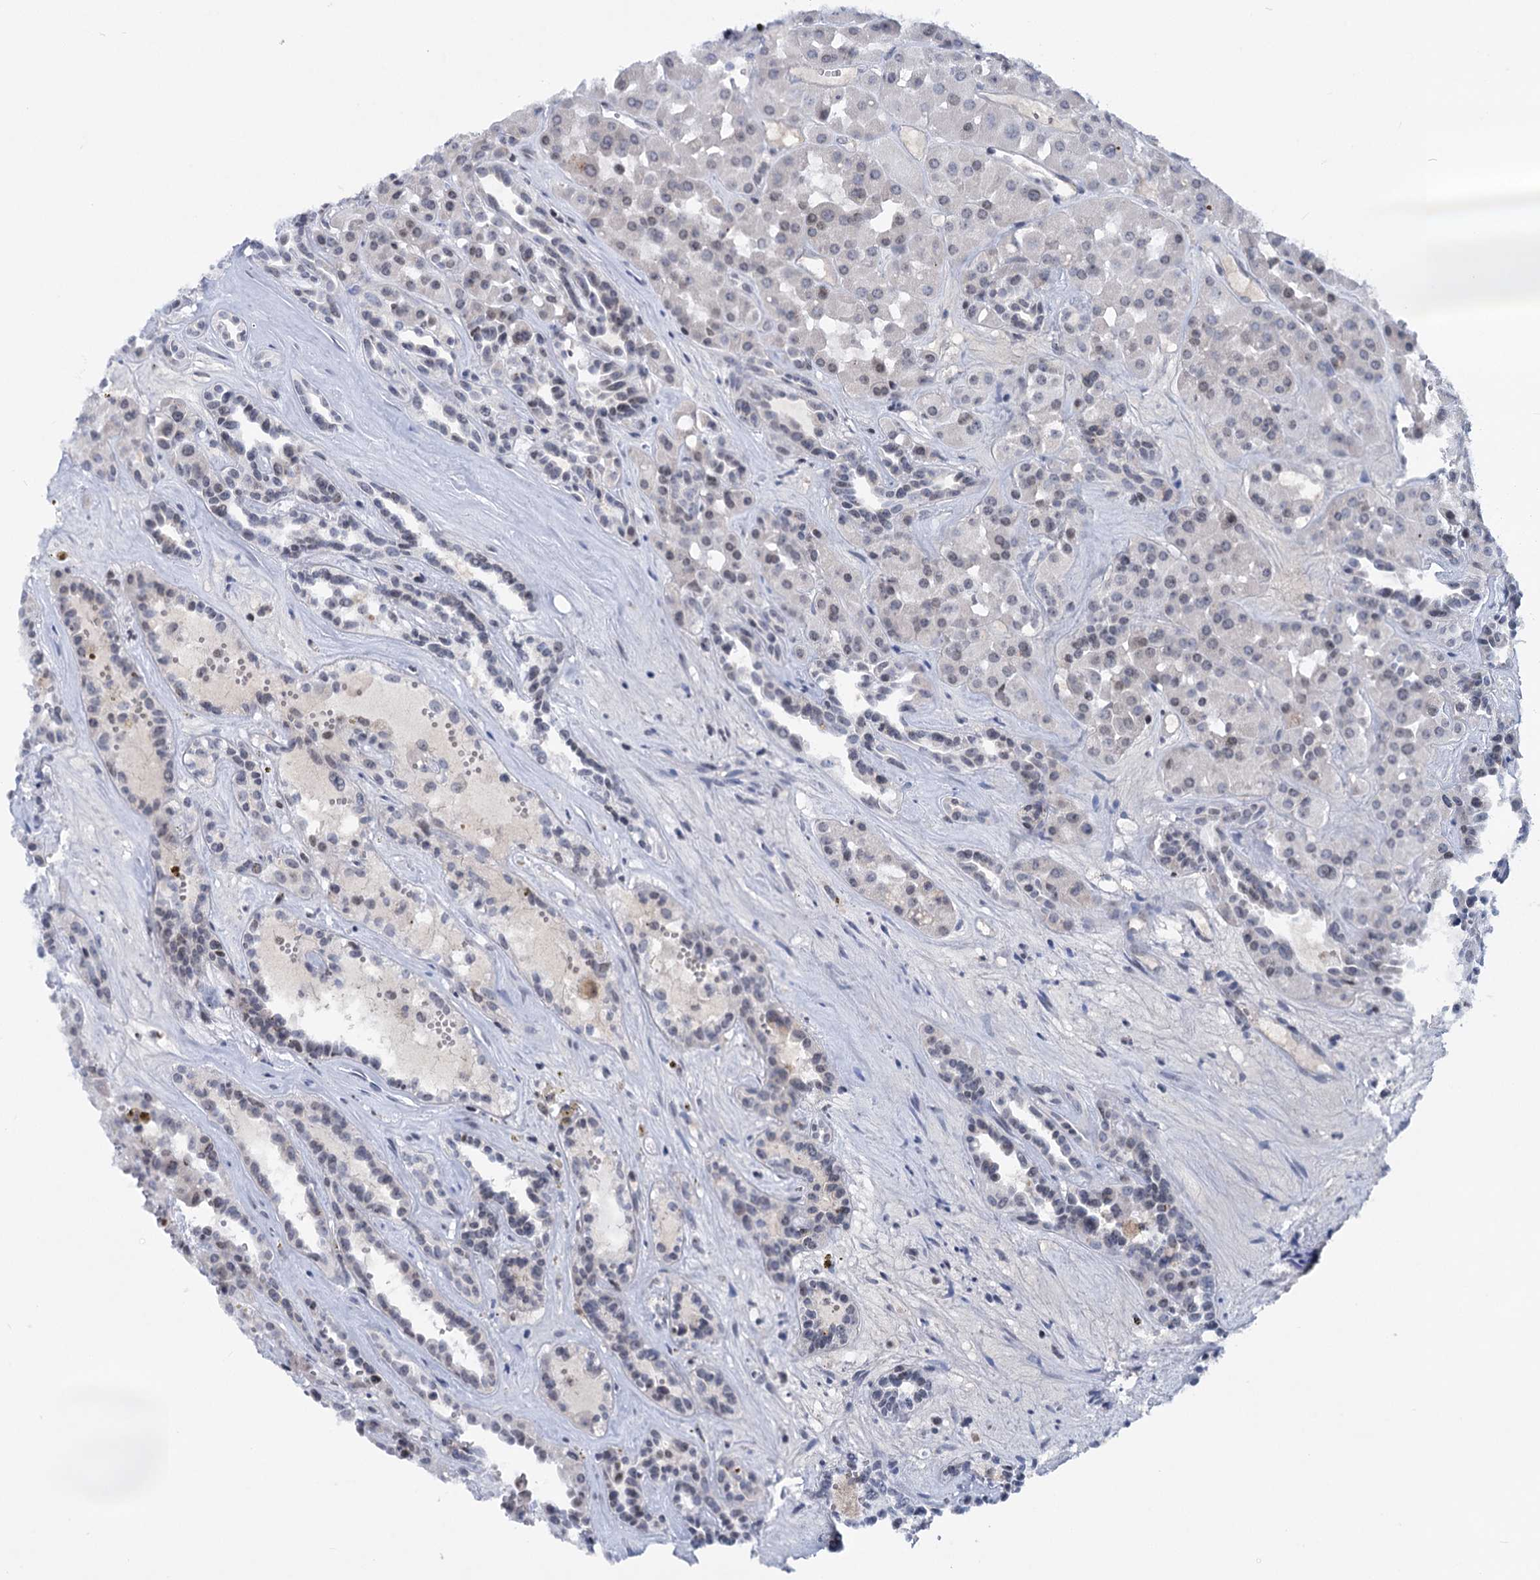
{"staining": {"intensity": "weak", "quantity": "<25%", "location": "nuclear"}, "tissue": "renal cancer", "cell_type": "Tumor cells", "image_type": "cancer", "snomed": [{"axis": "morphology", "description": "Carcinoma, NOS"}, {"axis": "topography", "description": "Kidney"}], "caption": "Image shows no significant protein positivity in tumor cells of renal cancer.", "gene": "ZCCHC10", "patient": {"sex": "female", "age": 75}}